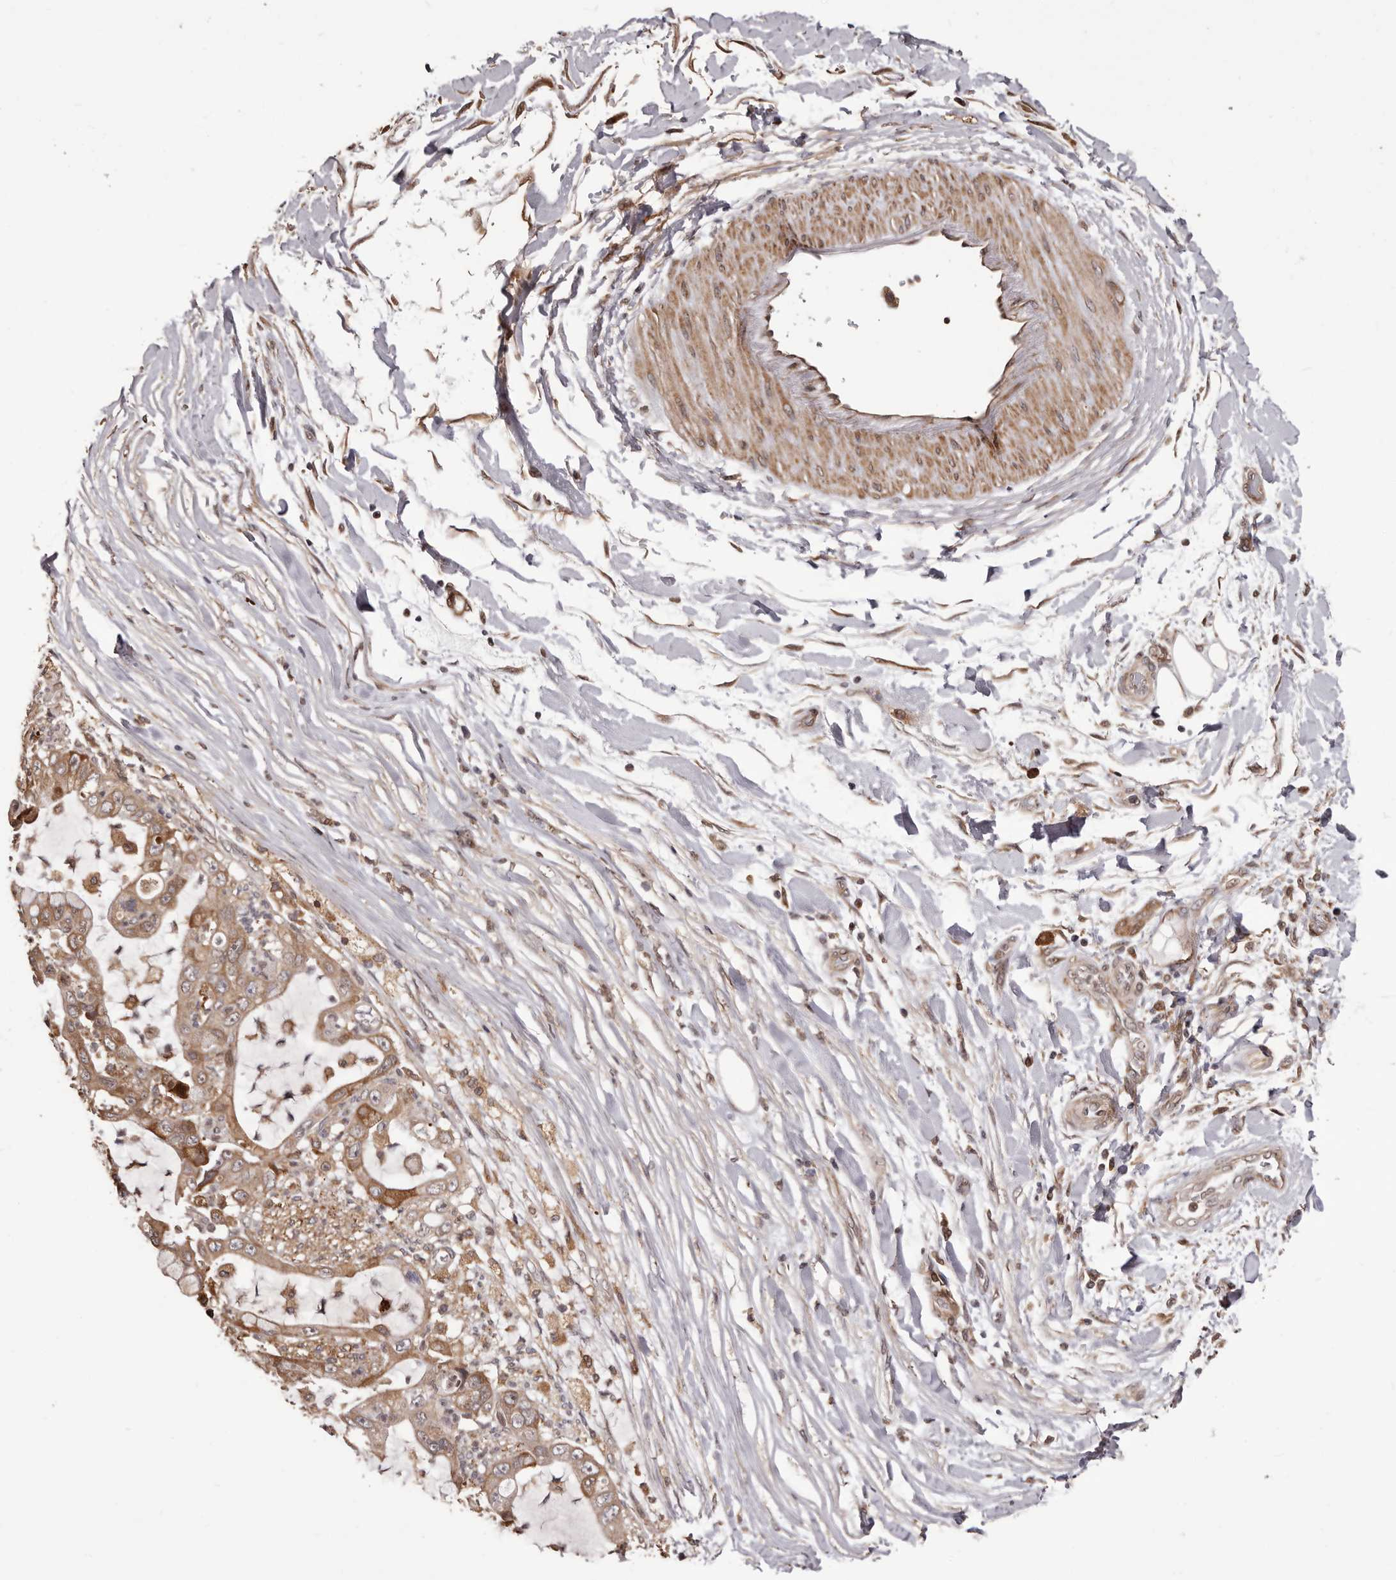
{"staining": {"intensity": "moderate", "quantity": ">75%", "location": "cytoplasmic/membranous"}, "tissue": "liver cancer", "cell_type": "Tumor cells", "image_type": "cancer", "snomed": [{"axis": "morphology", "description": "Cholangiocarcinoma"}, {"axis": "topography", "description": "Liver"}], "caption": "Immunohistochemical staining of liver cancer reveals medium levels of moderate cytoplasmic/membranous protein staining in about >75% of tumor cells.", "gene": "ZCCHC7", "patient": {"sex": "female", "age": 54}}